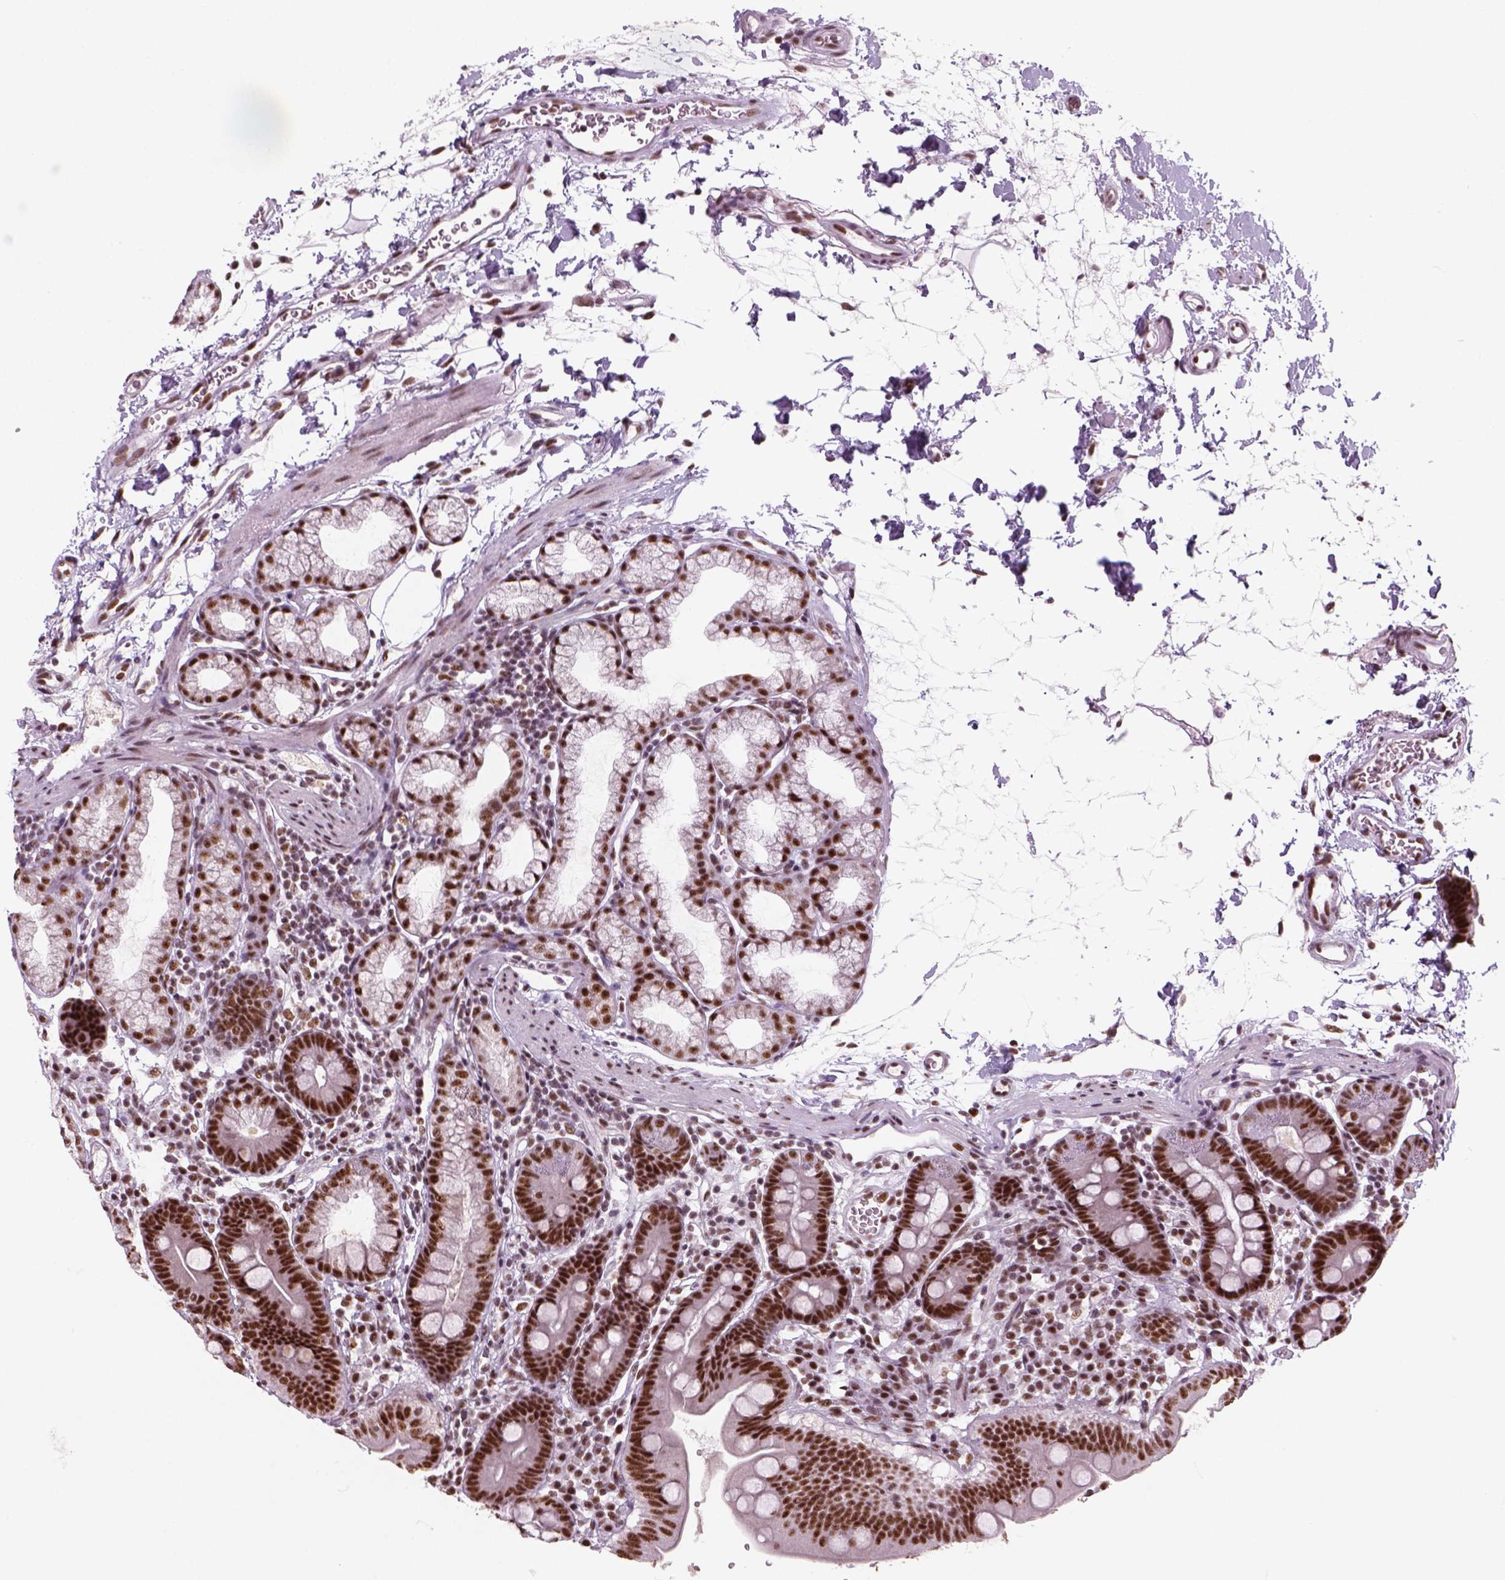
{"staining": {"intensity": "moderate", "quantity": ">75%", "location": "nuclear"}, "tissue": "duodenum", "cell_type": "Glandular cells", "image_type": "normal", "snomed": [{"axis": "morphology", "description": "Normal tissue, NOS"}, {"axis": "topography", "description": "Pancreas"}, {"axis": "topography", "description": "Duodenum"}], "caption": "A medium amount of moderate nuclear expression is appreciated in approximately >75% of glandular cells in benign duodenum.", "gene": "GTF2F1", "patient": {"sex": "male", "age": 59}}